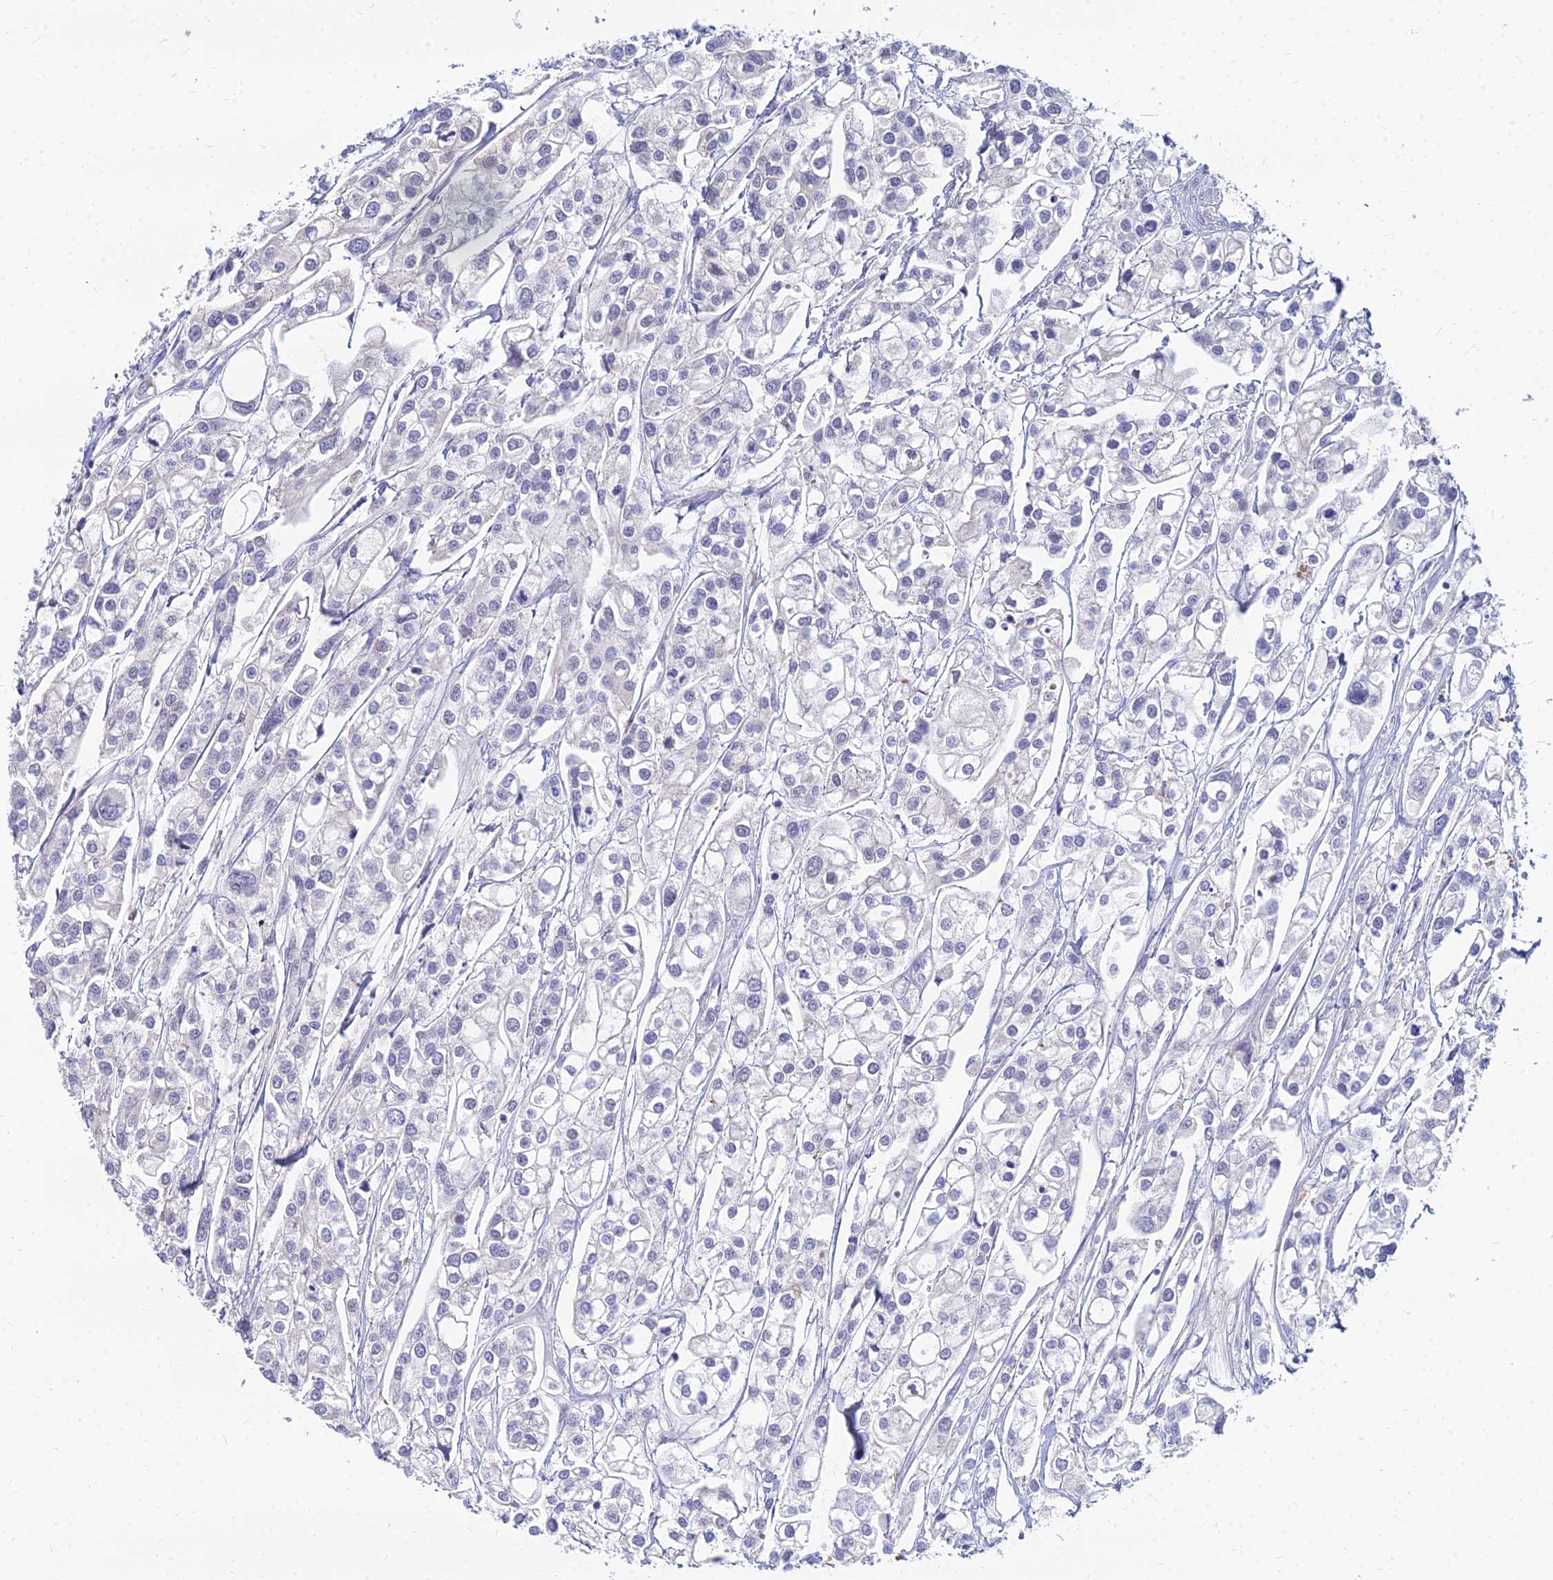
{"staining": {"intensity": "negative", "quantity": "none", "location": "none"}, "tissue": "urothelial cancer", "cell_type": "Tumor cells", "image_type": "cancer", "snomed": [{"axis": "morphology", "description": "Urothelial carcinoma, High grade"}, {"axis": "topography", "description": "Urinary bladder"}], "caption": "Image shows no protein staining in tumor cells of urothelial cancer tissue.", "gene": "GOLGA6D", "patient": {"sex": "male", "age": 67}}